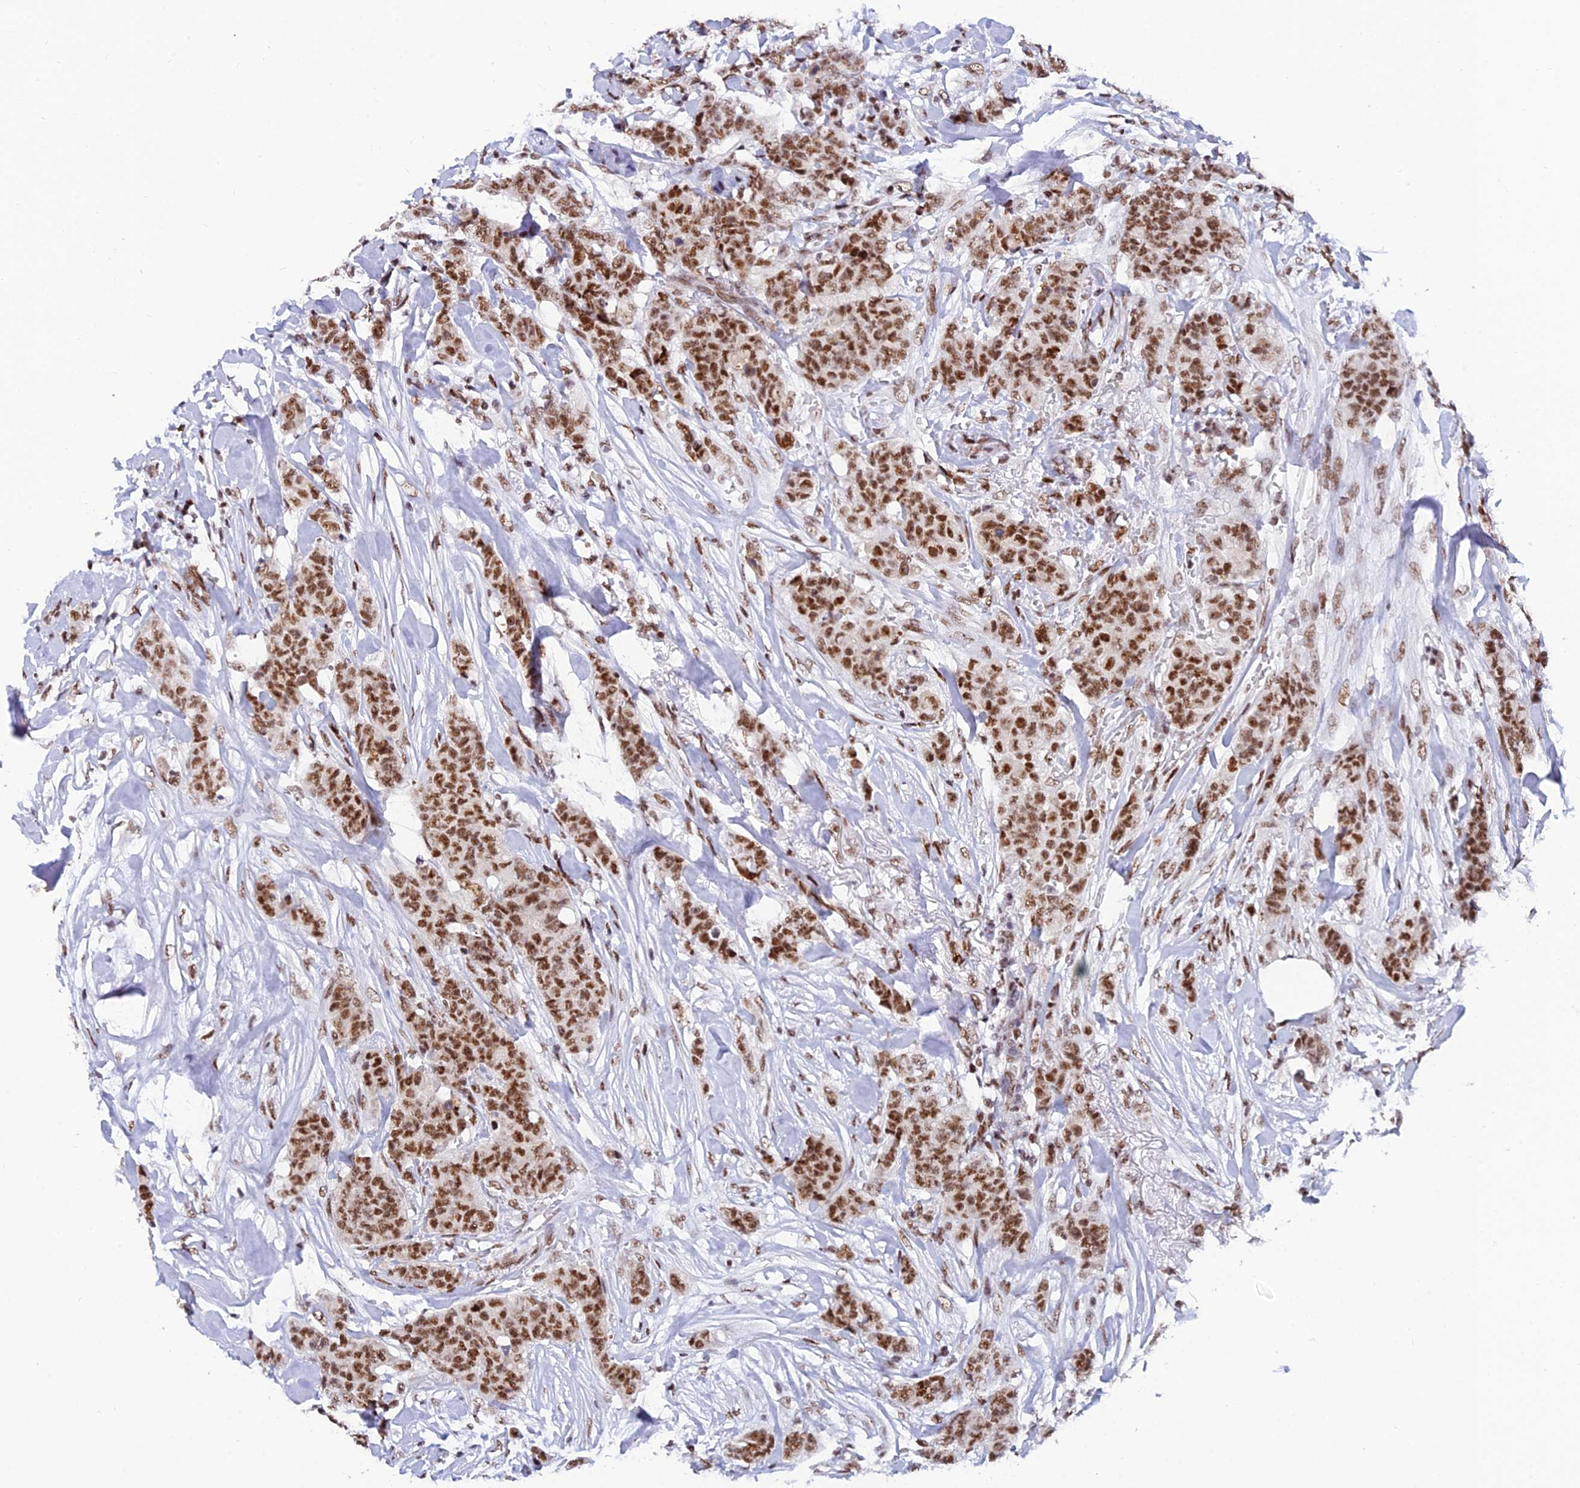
{"staining": {"intensity": "moderate", "quantity": ">75%", "location": "nuclear"}, "tissue": "breast cancer", "cell_type": "Tumor cells", "image_type": "cancer", "snomed": [{"axis": "morphology", "description": "Duct carcinoma"}, {"axis": "topography", "description": "Breast"}], "caption": "Immunohistochemical staining of infiltrating ductal carcinoma (breast) displays moderate nuclear protein expression in approximately >75% of tumor cells.", "gene": "USP22", "patient": {"sex": "female", "age": 40}}